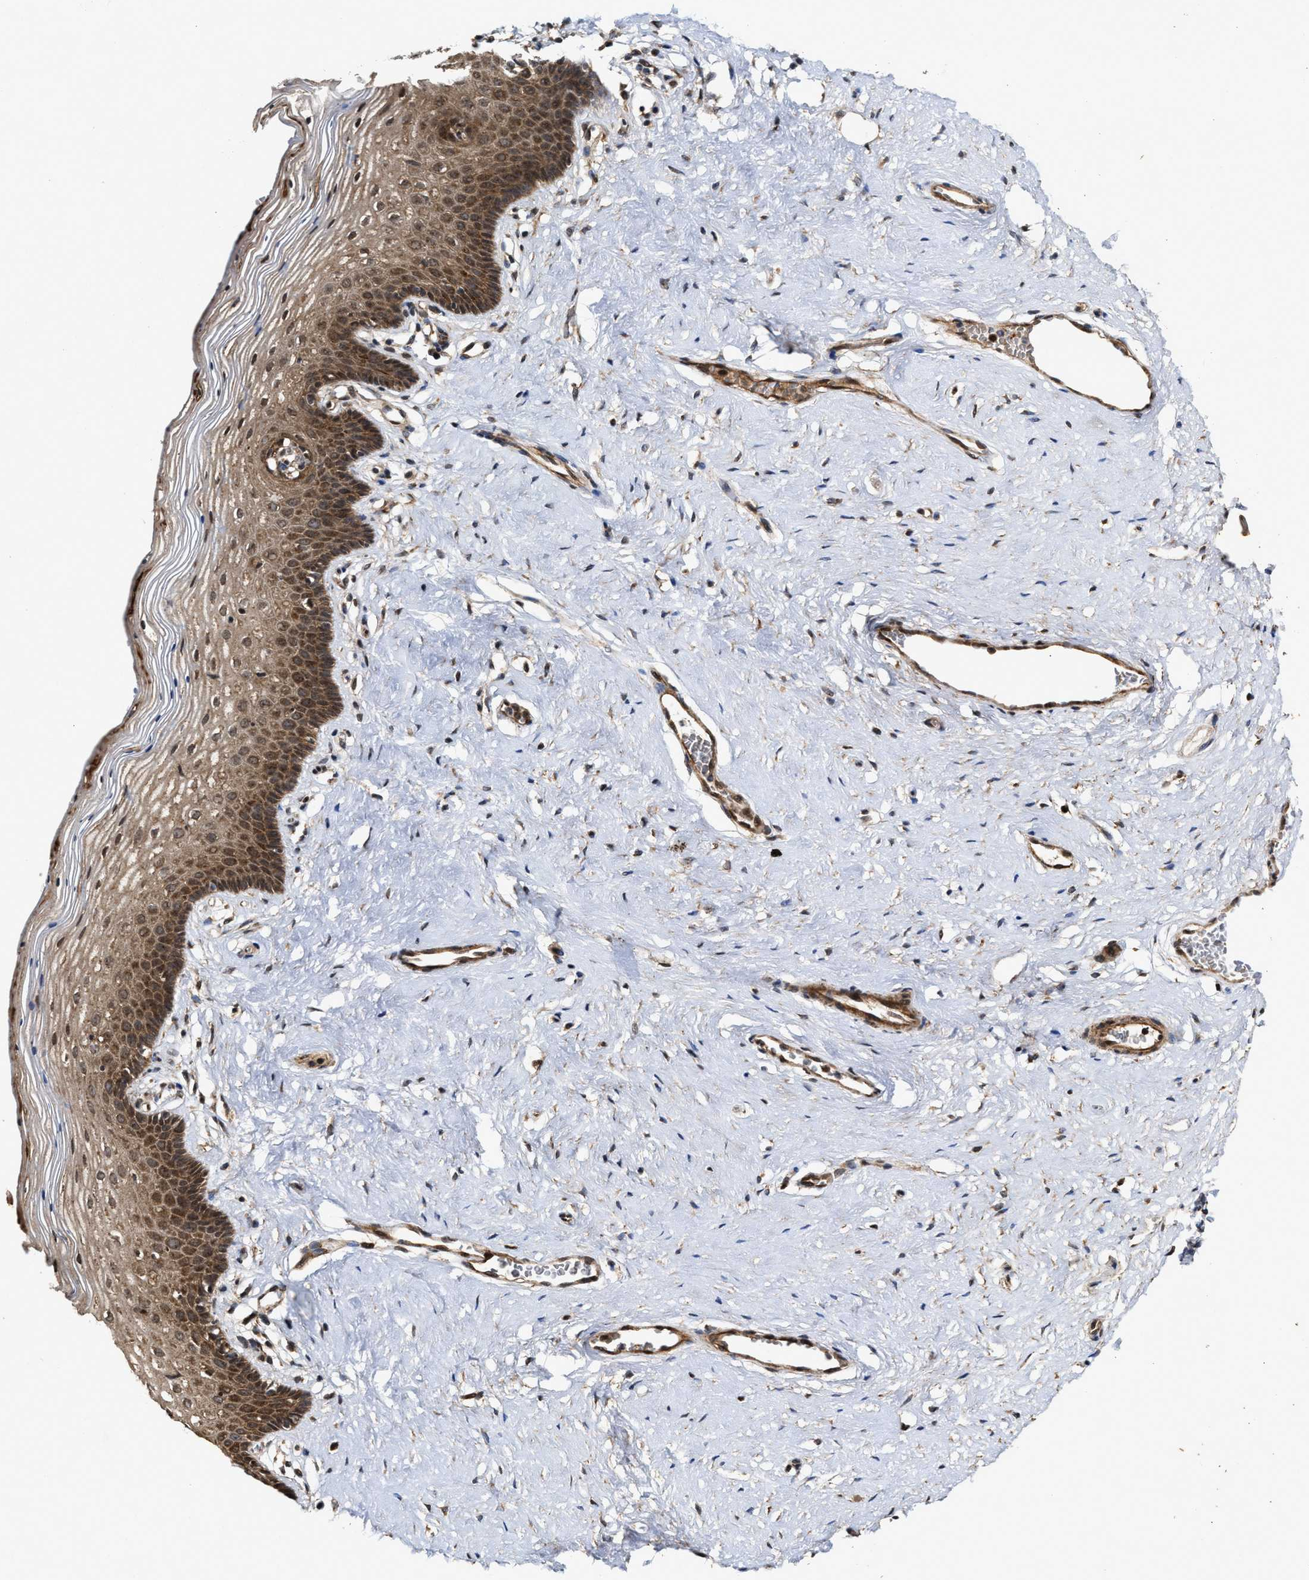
{"staining": {"intensity": "moderate", "quantity": ">75%", "location": "cytoplasmic/membranous"}, "tissue": "vagina", "cell_type": "Squamous epithelial cells", "image_type": "normal", "snomed": [{"axis": "morphology", "description": "Normal tissue, NOS"}, {"axis": "topography", "description": "Vagina"}], "caption": "The image shows a brown stain indicating the presence of a protein in the cytoplasmic/membranous of squamous epithelial cells in vagina. Nuclei are stained in blue.", "gene": "CFLAR", "patient": {"sex": "female", "age": 32}}